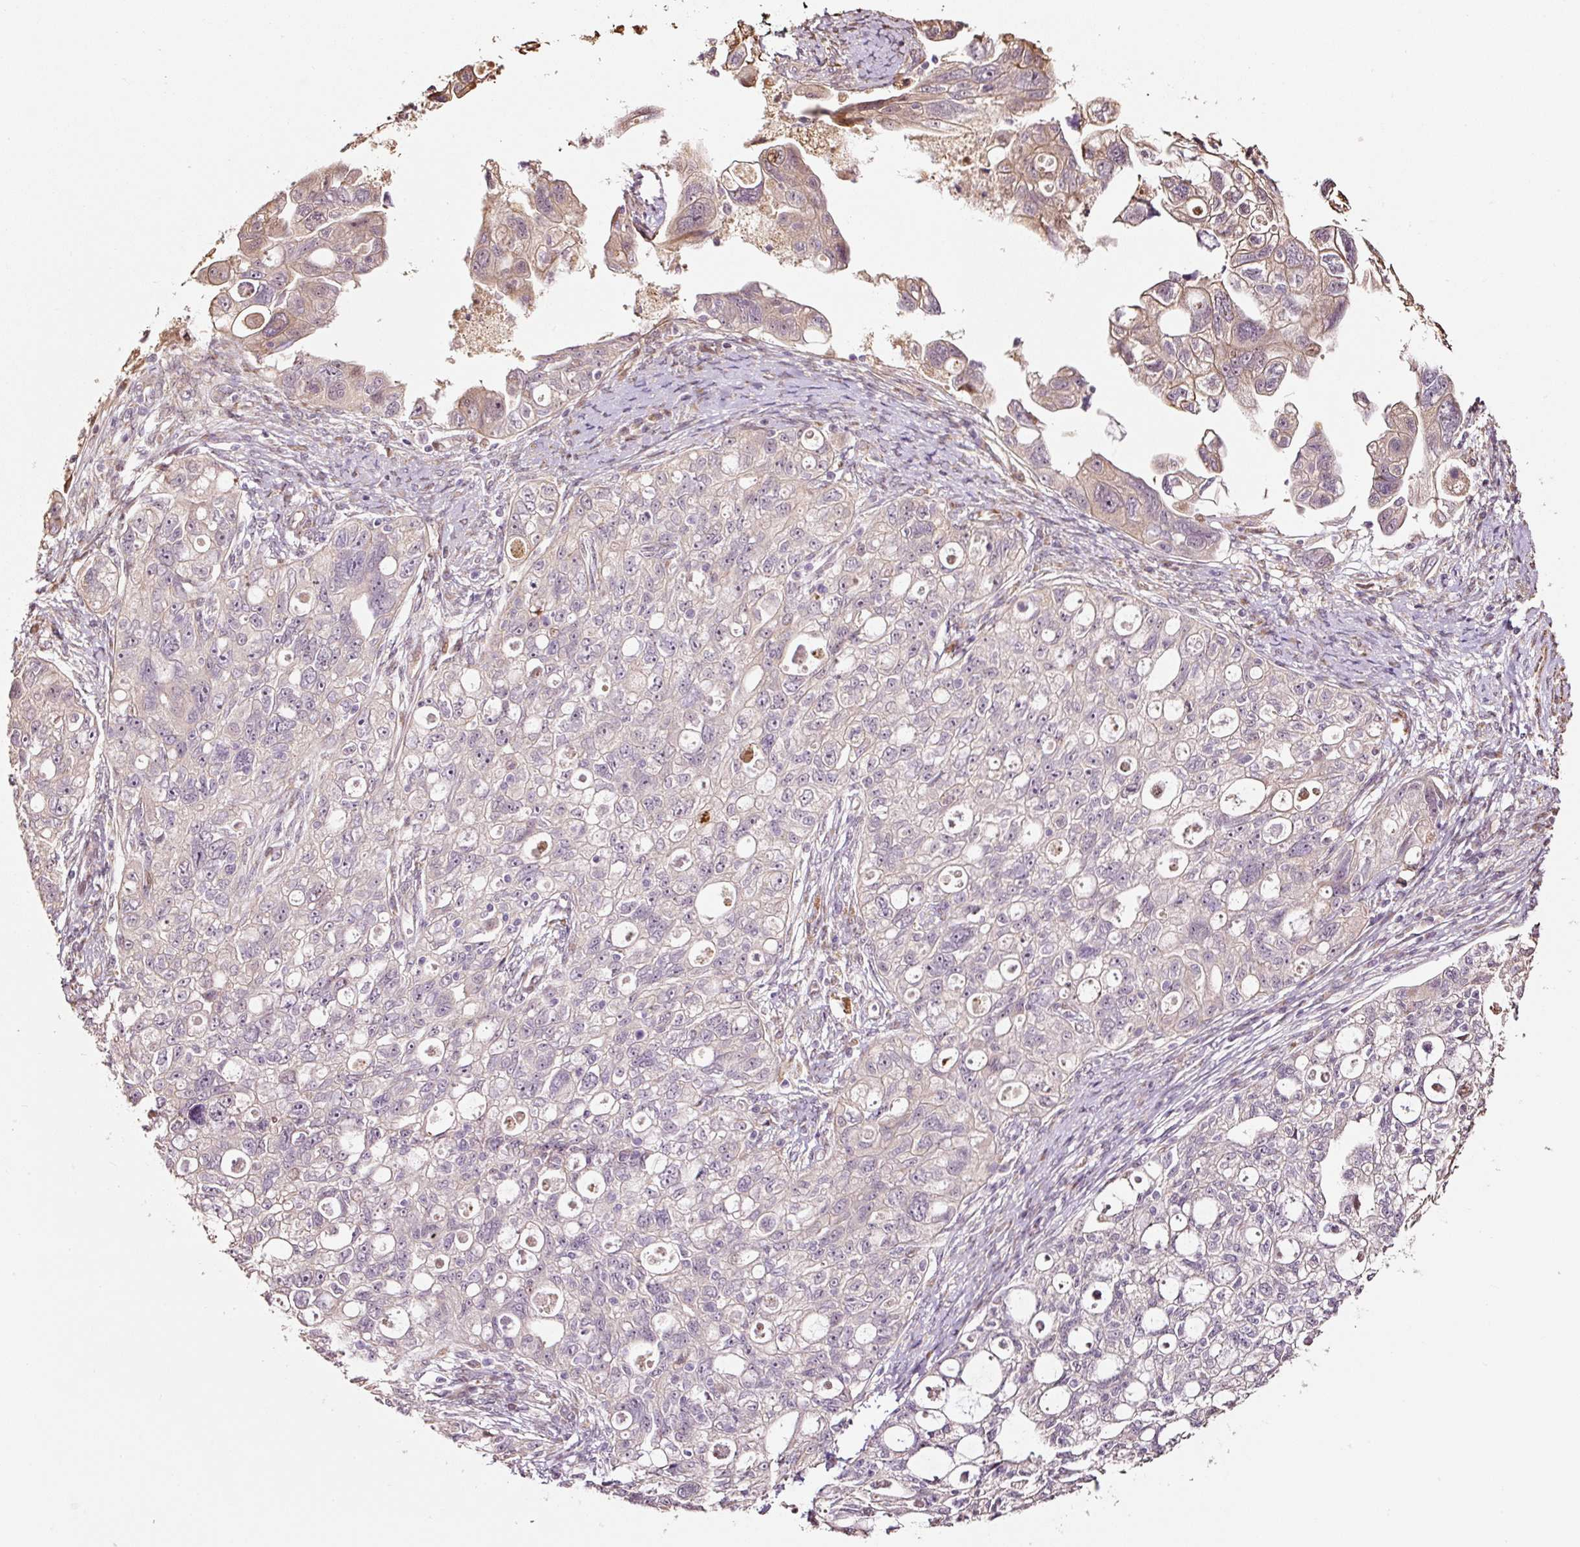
{"staining": {"intensity": "negative", "quantity": "none", "location": "none"}, "tissue": "ovarian cancer", "cell_type": "Tumor cells", "image_type": "cancer", "snomed": [{"axis": "morphology", "description": "Carcinoma, NOS"}, {"axis": "morphology", "description": "Cystadenocarcinoma, serous, NOS"}, {"axis": "topography", "description": "Ovary"}], "caption": "A micrograph of human ovarian serous cystadenocarcinoma is negative for staining in tumor cells.", "gene": "ETF1", "patient": {"sex": "female", "age": 69}}